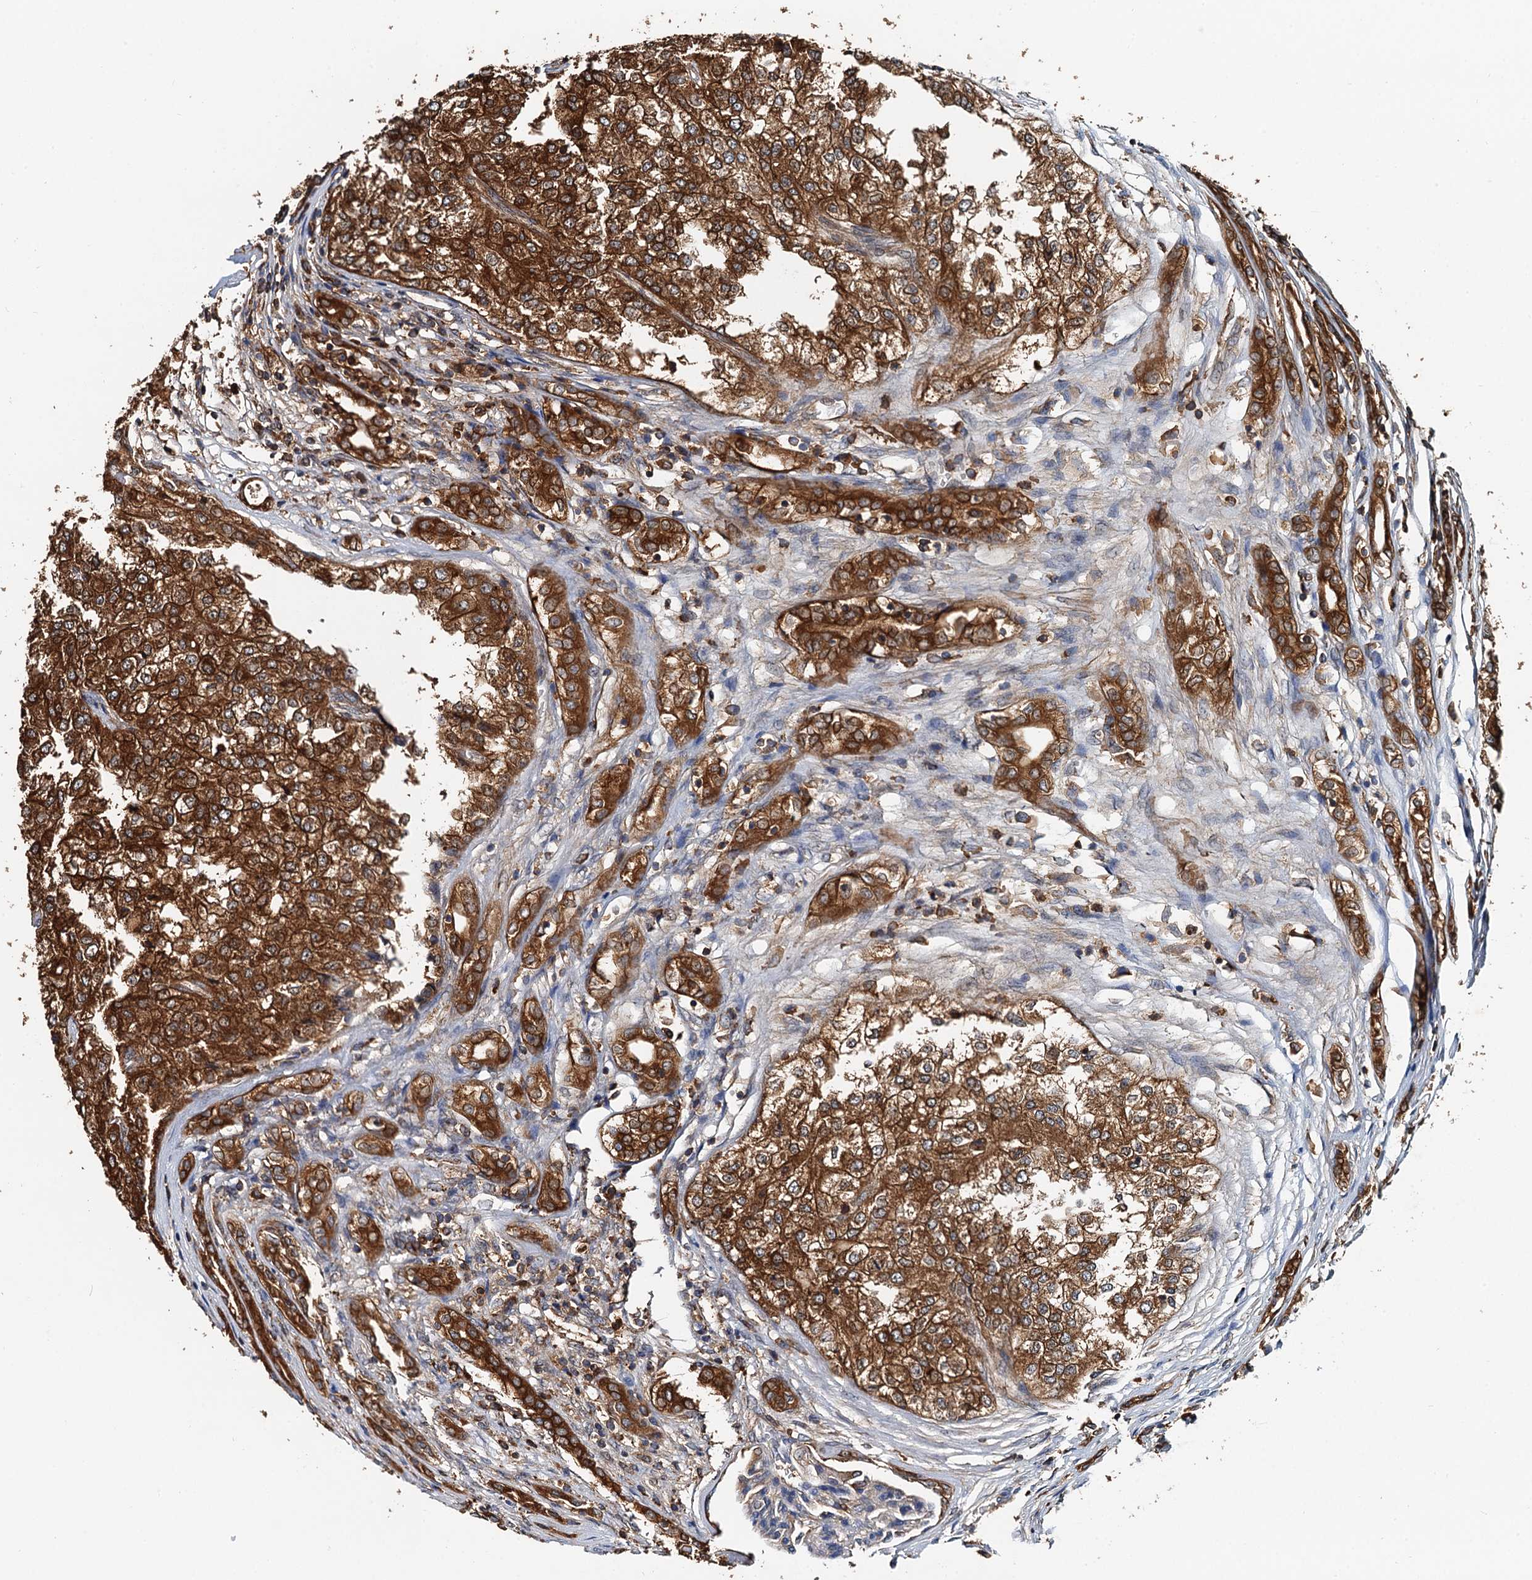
{"staining": {"intensity": "strong", "quantity": ">75%", "location": "cytoplasmic/membranous"}, "tissue": "renal cancer", "cell_type": "Tumor cells", "image_type": "cancer", "snomed": [{"axis": "morphology", "description": "Adenocarcinoma, NOS"}, {"axis": "topography", "description": "Kidney"}], "caption": "A micrograph of human renal cancer (adenocarcinoma) stained for a protein demonstrates strong cytoplasmic/membranous brown staining in tumor cells.", "gene": "USP6NL", "patient": {"sex": "female", "age": 54}}